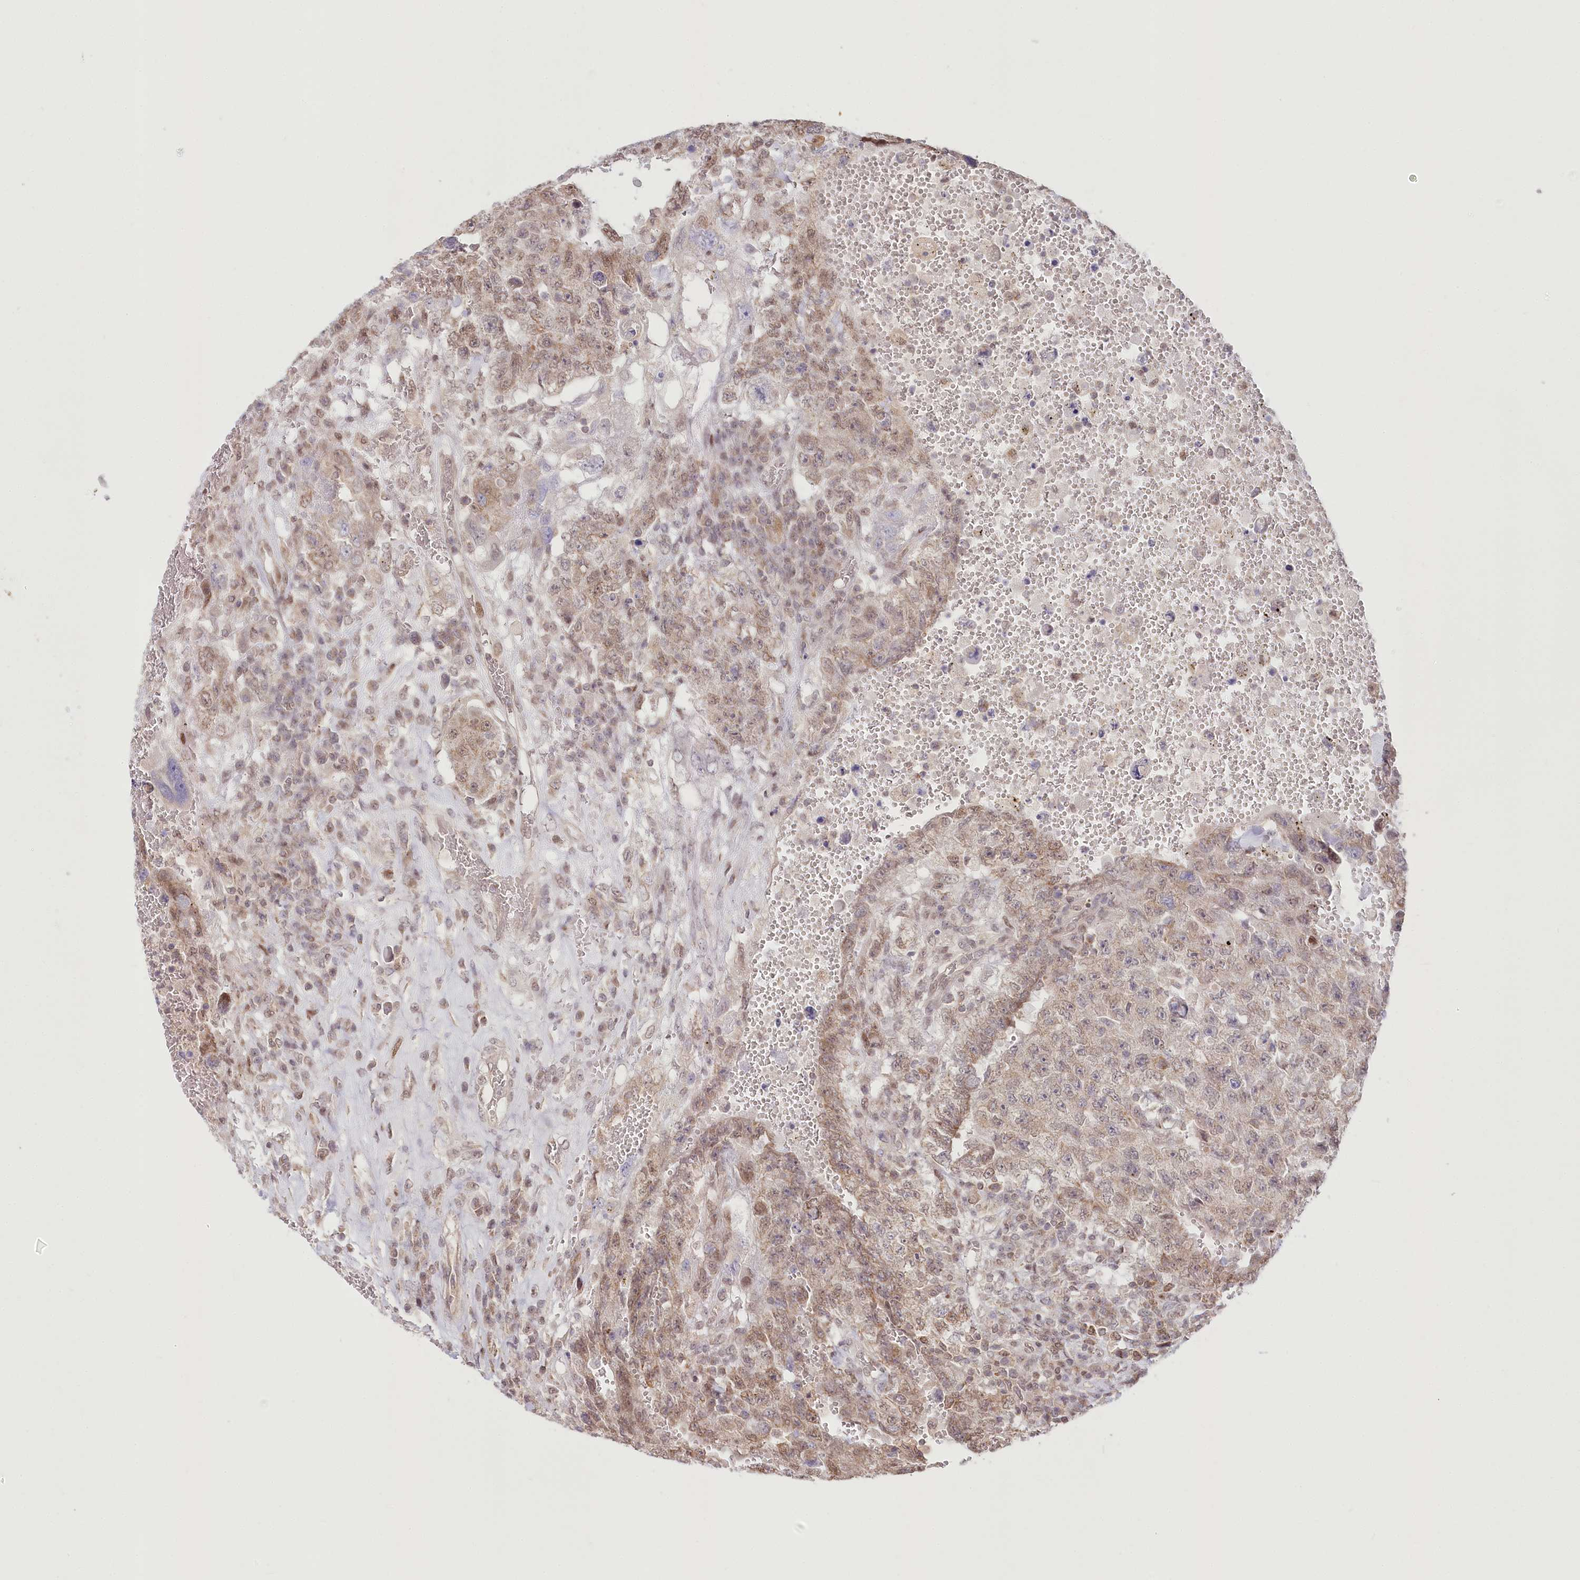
{"staining": {"intensity": "weak", "quantity": "25%-75%", "location": "cytoplasmic/membranous,nuclear"}, "tissue": "testis cancer", "cell_type": "Tumor cells", "image_type": "cancer", "snomed": [{"axis": "morphology", "description": "Carcinoma, Embryonal, NOS"}, {"axis": "topography", "description": "Testis"}], "caption": "This micrograph exhibits testis cancer stained with immunohistochemistry to label a protein in brown. The cytoplasmic/membranous and nuclear of tumor cells show weak positivity for the protein. Nuclei are counter-stained blue.", "gene": "PYURF", "patient": {"sex": "male", "age": 26}}